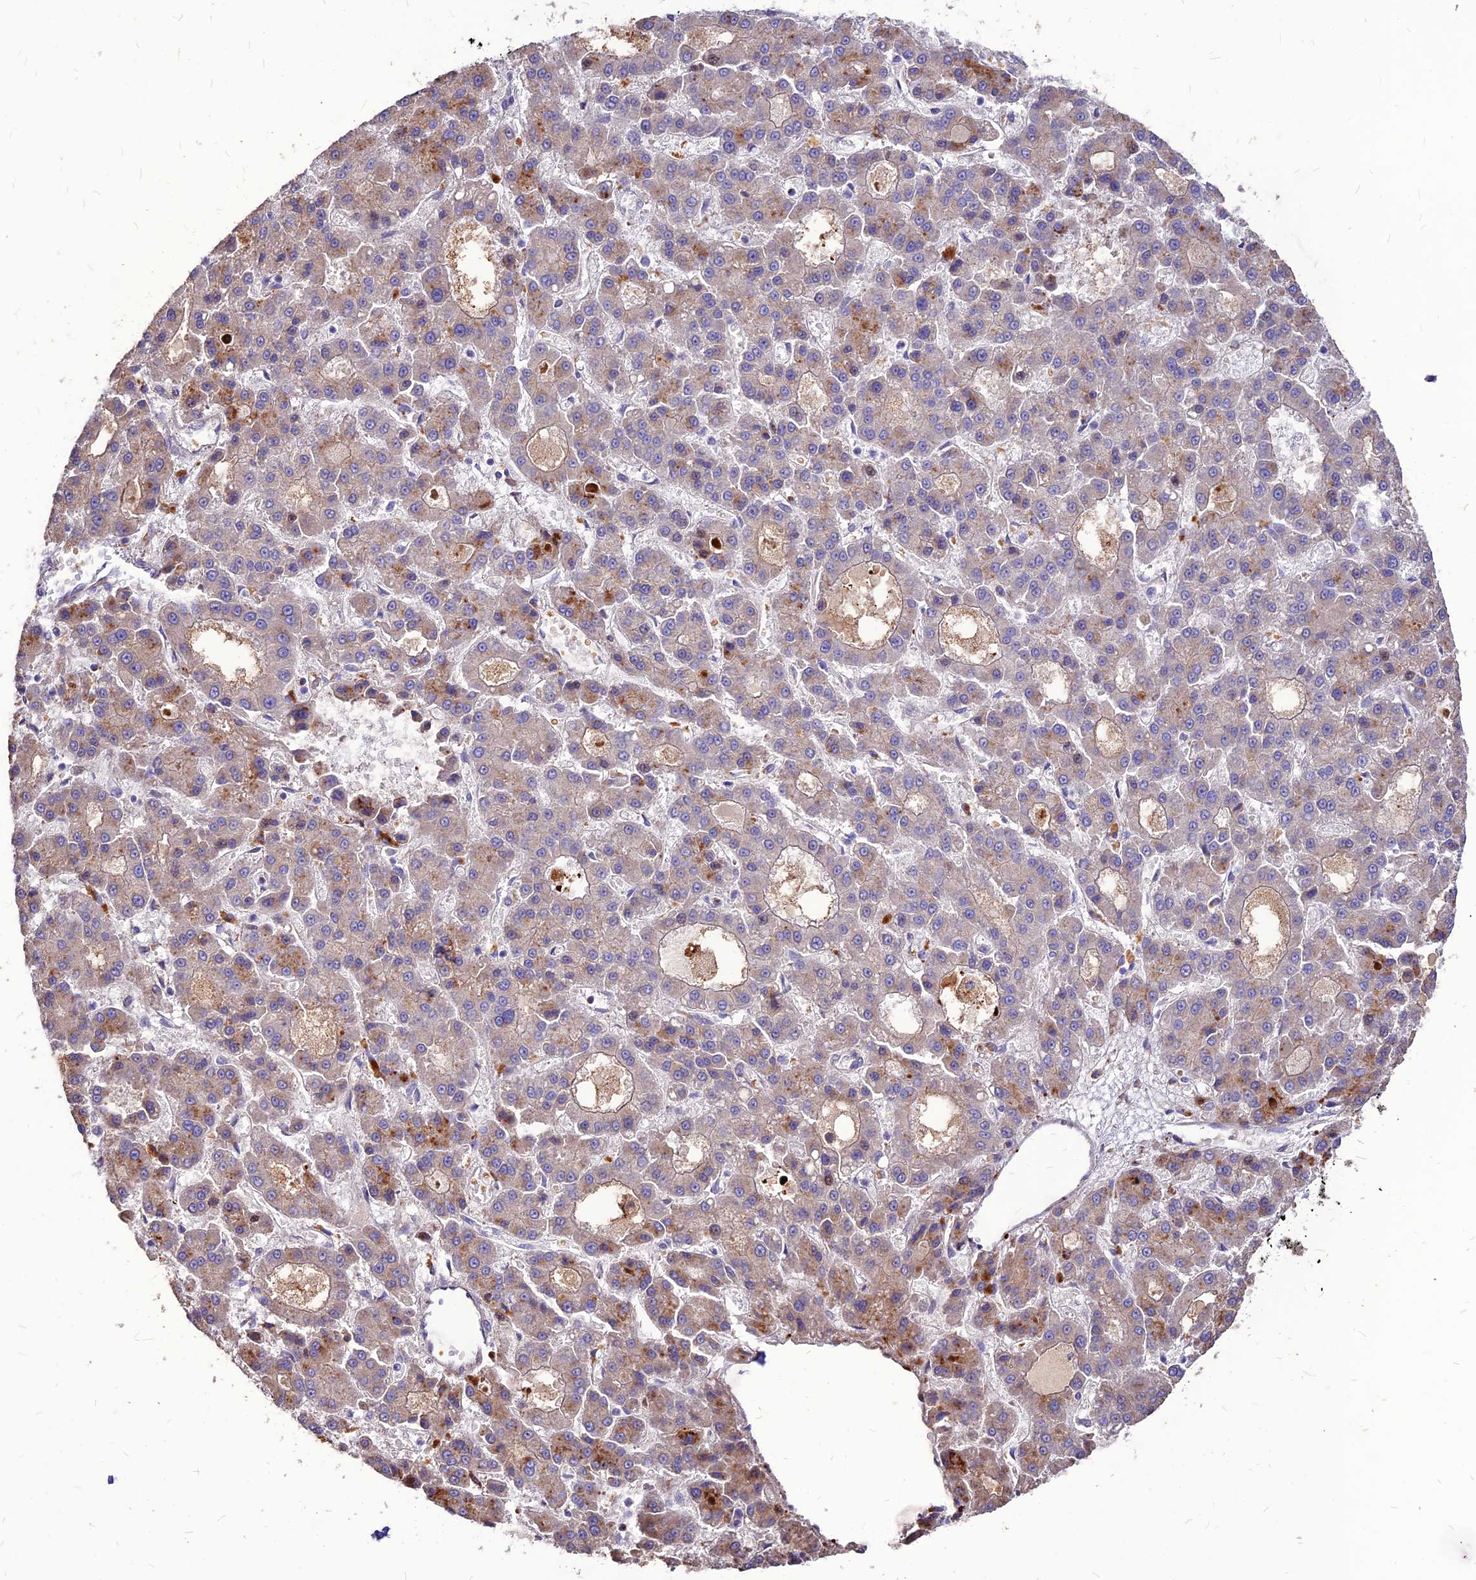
{"staining": {"intensity": "weak", "quantity": "25%-75%", "location": "cytoplasmic/membranous"}, "tissue": "liver cancer", "cell_type": "Tumor cells", "image_type": "cancer", "snomed": [{"axis": "morphology", "description": "Carcinoma, Hepatocellular, NOS"}, {"axis": "topography", "description": "Liver"}], "caption": "Liver hepatocellular carcinoma stained for a protein shows weak cytoplasmic/membranous positivity in tumor cells.", "gene": "RIMOC1", "patient": {"sex": "male", "age": 70}}